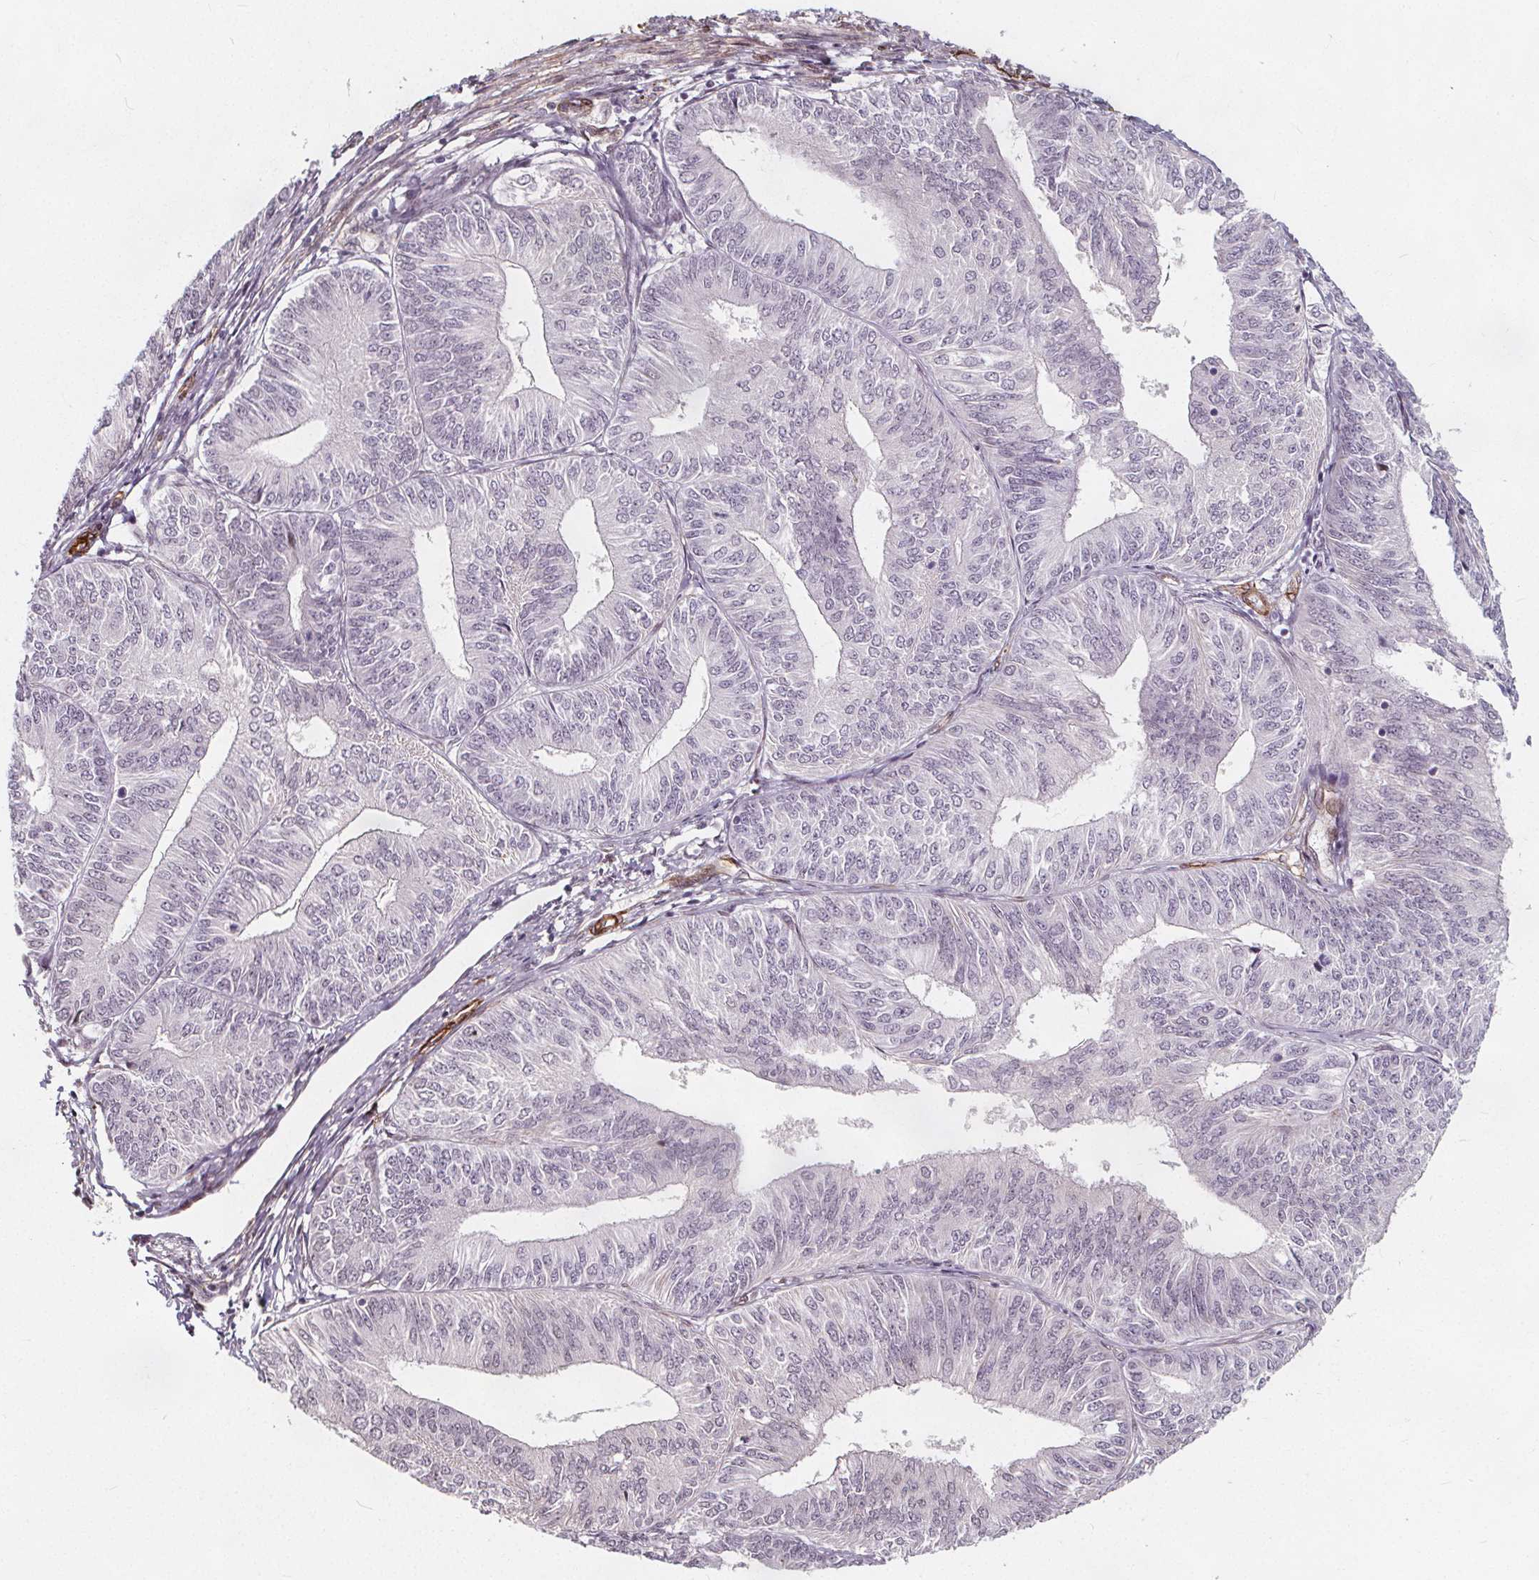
{"staining": {"intensity": "negative", "quantity": "none", "location": "none"}, "tissue": "endometrial cancer", "cell_type": "Tumor cells", "image_type": "cancer", "snomed": [{"axis": "morphology", "description": "Adenocarcinoma, NOS"}, {"axis": "topography", "description": "Endometrium"}], "caption": "This is an immunohistochemistry (IHC) image of endometrial adenocarcinoma. There is no expression in tumor cells.", "gene": "HAS1", "patient": {"sex": "female", "age": 58}}